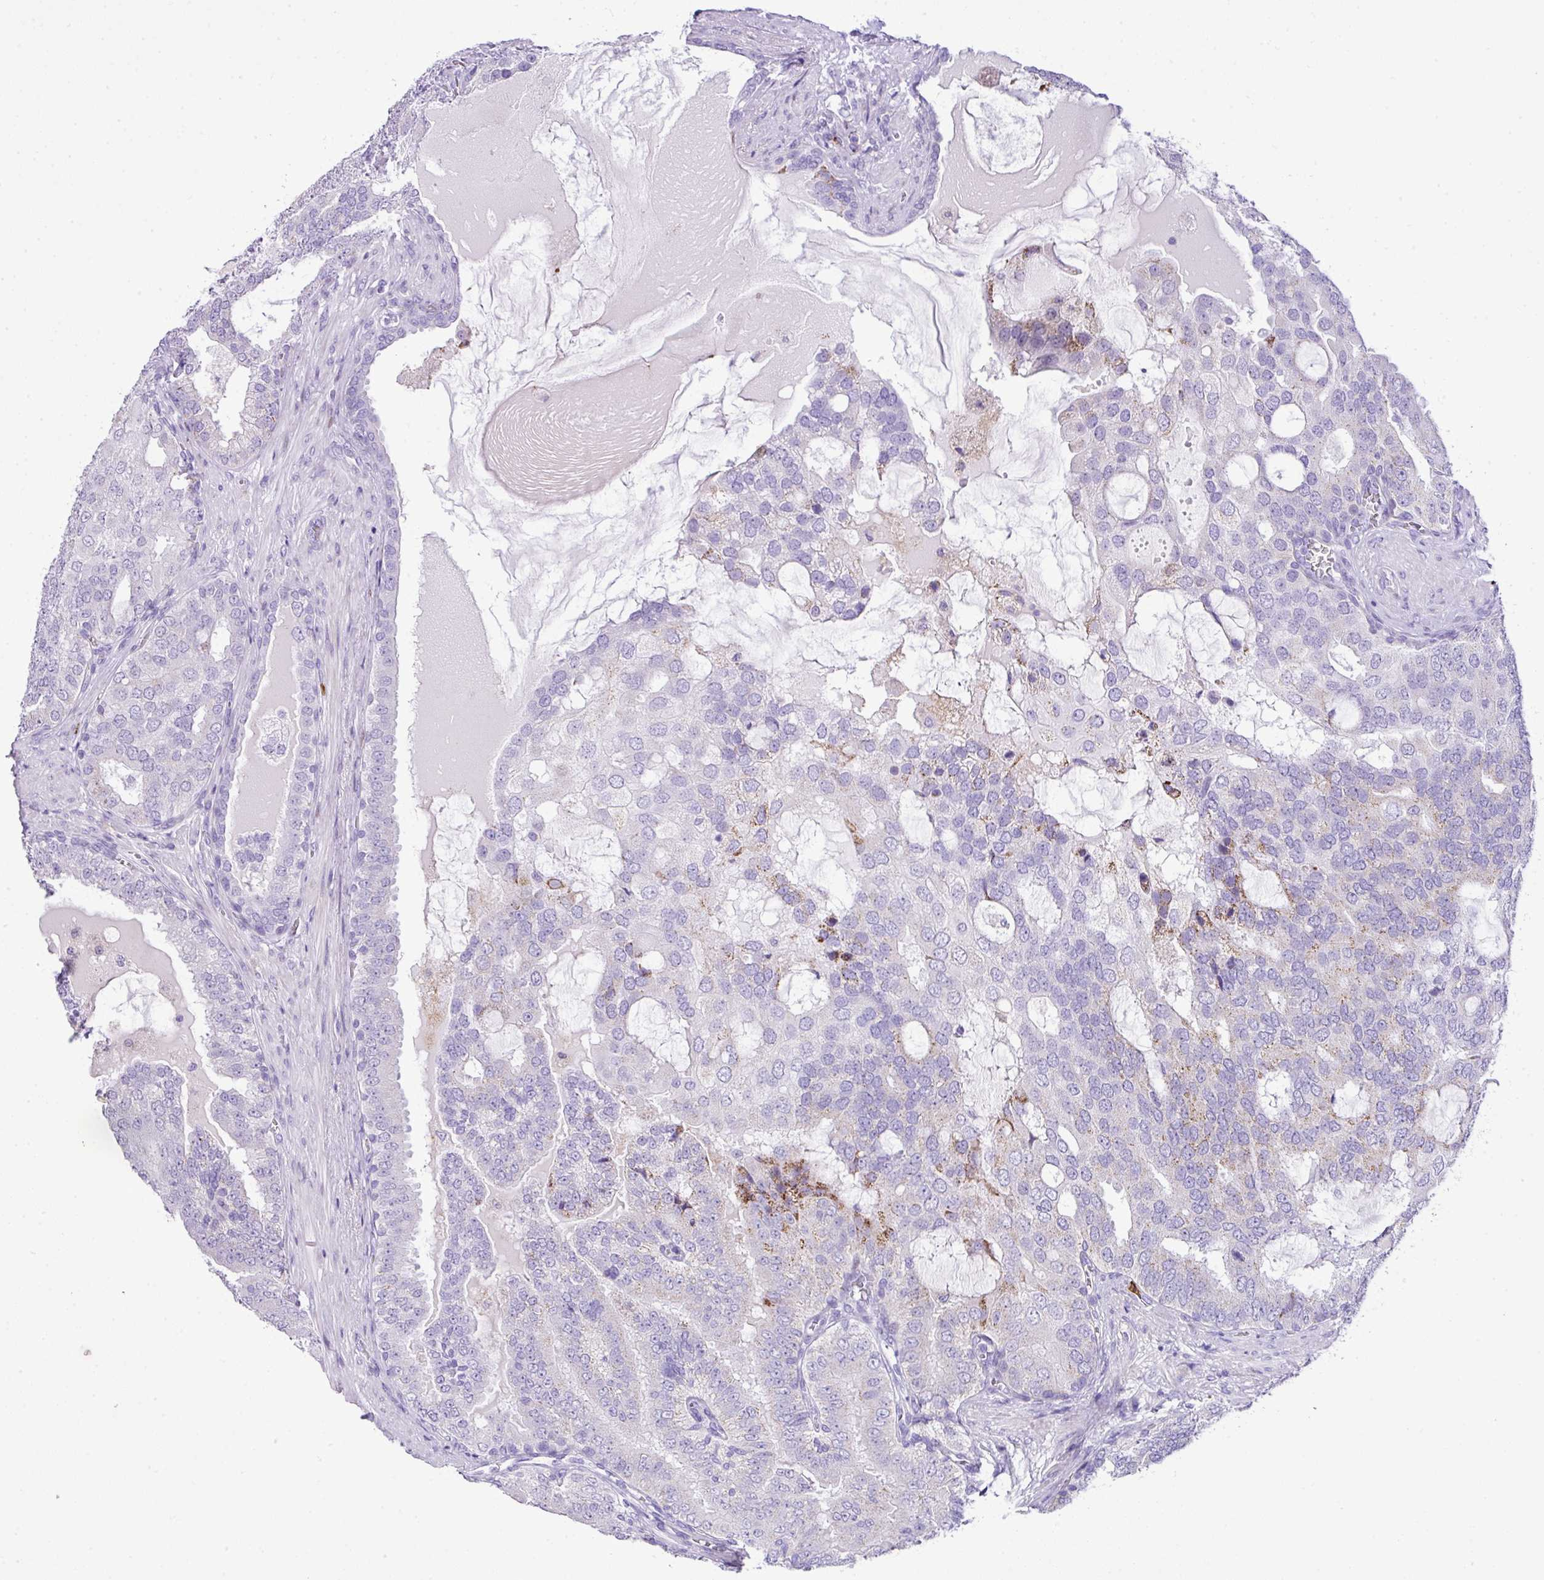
{"staining": {"intensity": "moderate", "quantity": "<25%", "location": "cytoplasmic/membranous"}, "tissue": "prostate cancer", "cell_type": "Tumor cells", "image_type": "cancer", "snomed": [{"axis": "morphology", "description": "Adenocarcinoma, High grade"}, {"axis": "topography", "description": "Prostate"}], "caption": "This is a photomicrograph of immunohistochemistry (IHC) staining of prostate cancer, which shows moderate staining in the cytoplasmic/membranous of tumor cells.", "gene": "RCAN2", "patient": {"sex": "male", "age": 55}}